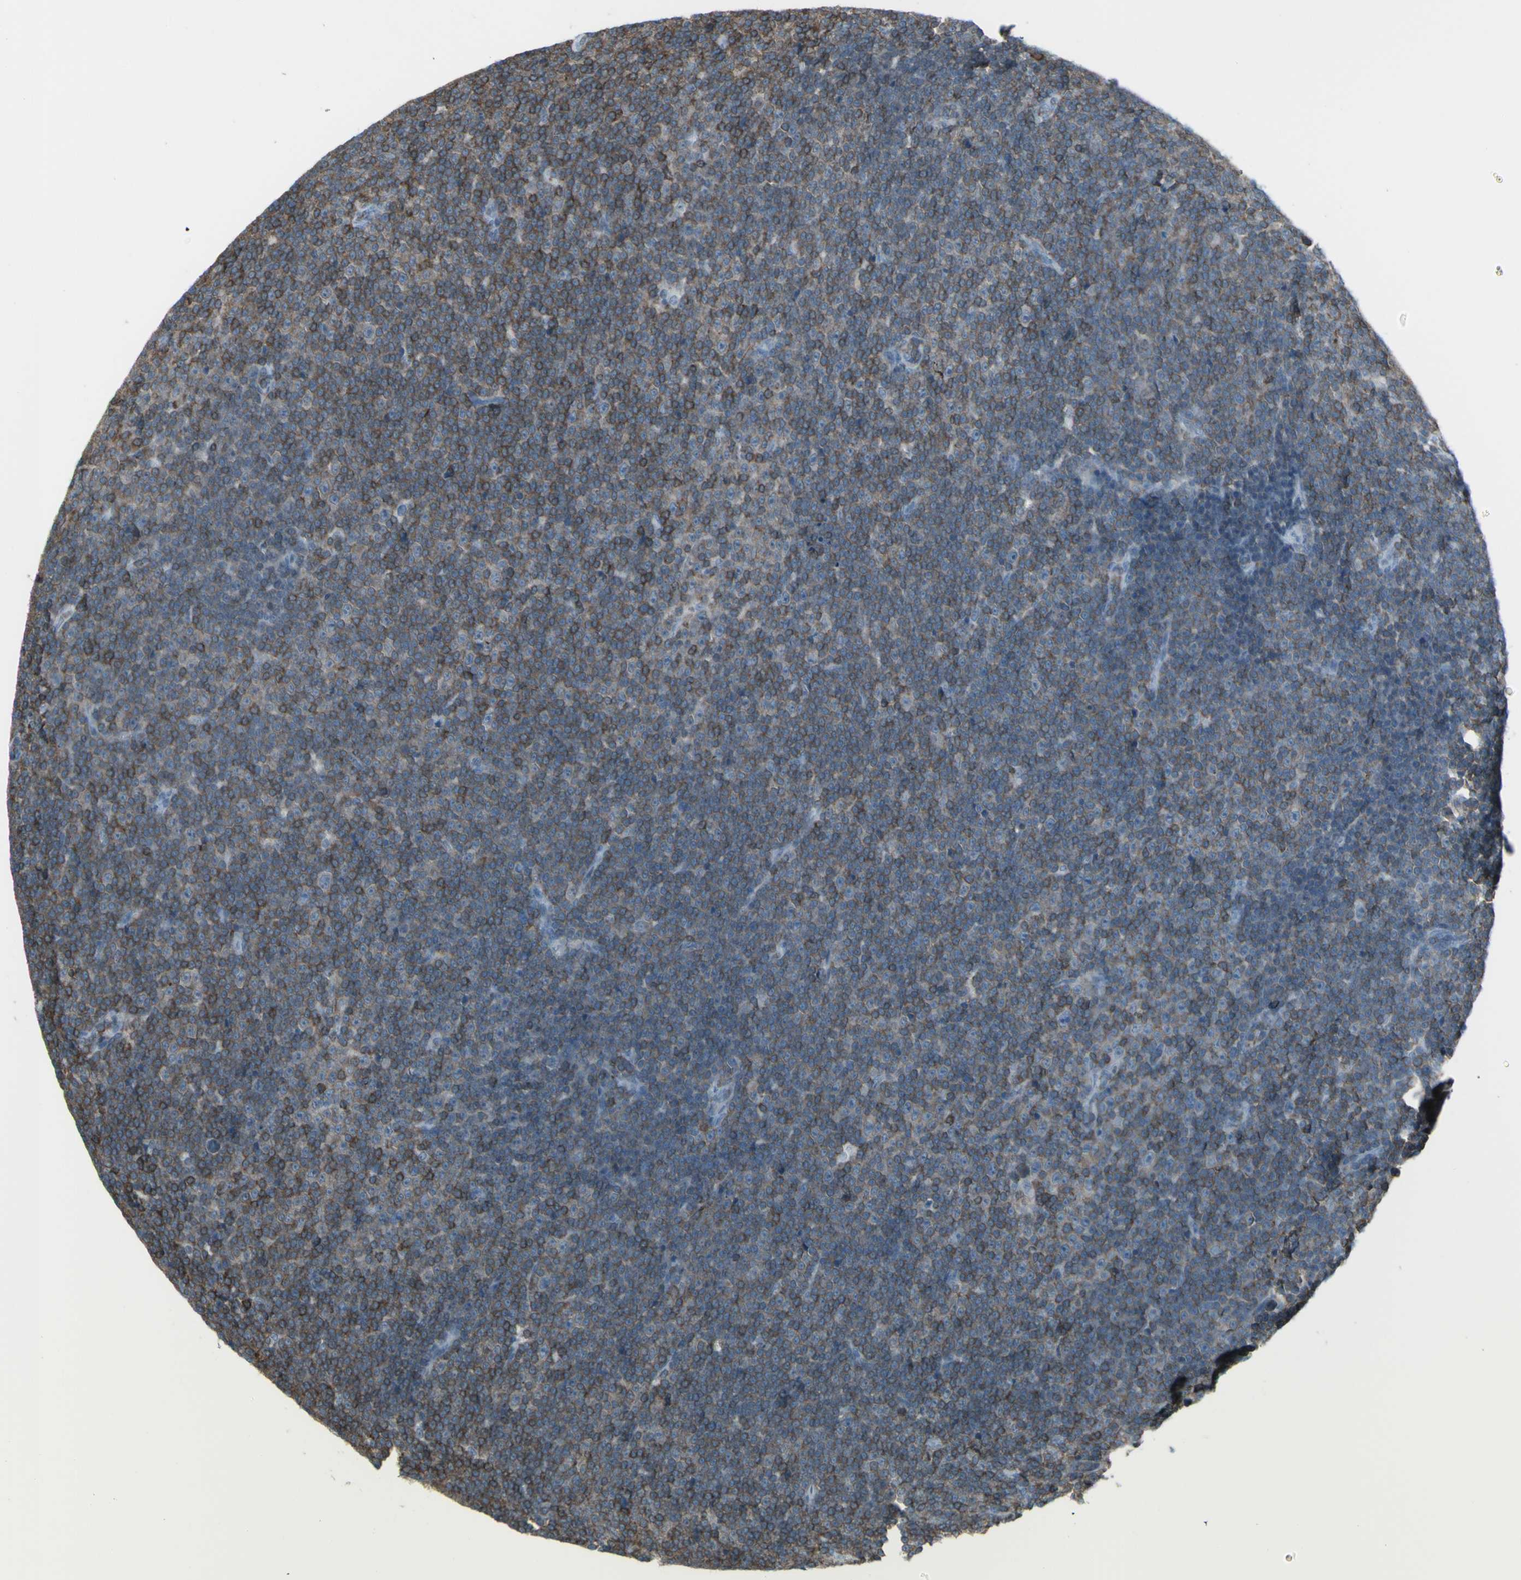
{"staining": {"intensity": "moderate", "quantity": "<25%", "location": "cytoplasmic/membranous"}, "tissue": "lymphoma", "cell_type": "Tumor cells", "image_type": "cancer", "snomed": [{"axis": "morphology", "description": "Malignant lymphoma, non-Hodgkin's type, Low grade"}, {"axis": "topography", "description": "Lymph node"}], "caption": "Lymphoma stained with immunohistochemistry (IHC) demonstrates moderate cytoplasmic/membranous staining in approximately <25% of tumor cells. Nuclei are stained in blue.", "gene": "NRG1", "patient": {"sex": "female", "age": 67}}